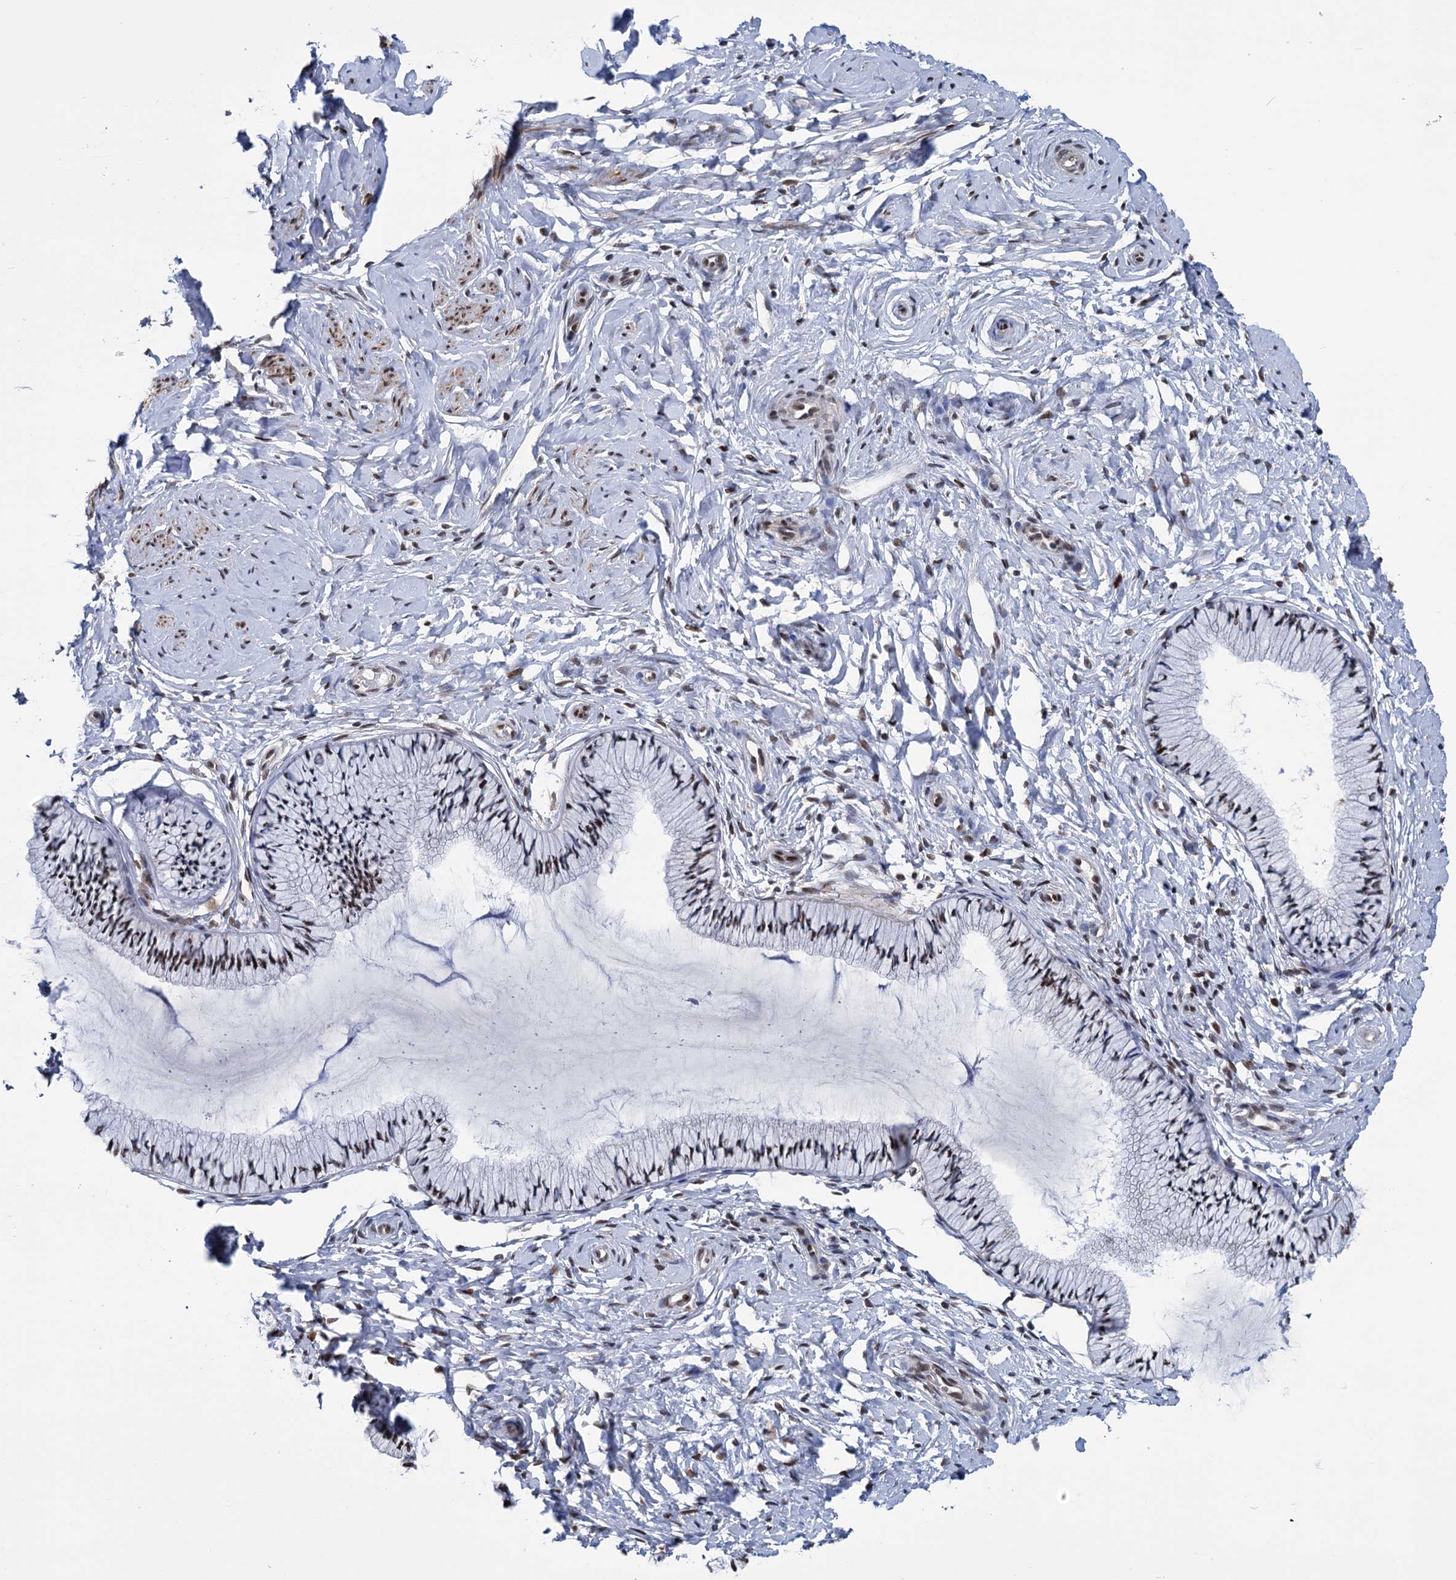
{"staining": {"intensity": "moderate", "quantity": "<25%", "location": "nuclear"}, "tissue": "cervix", "cell_type": "Glandular cells", "image_type": "normal", "snomed": [{"axis": "morphology", "description": "Normal tissue, NOS"}, {"axis": "topography", "description": "Cervix"}], "caption": "IHC photomicrograph of normal cervix: human cervix stained using immunohistochemistry exhibits low levels of moderate protein expression localized specifically in the nuclear of glandular cells, appearing as a nuclear brown color.", "gene": "MORN3", "patient": {"sex": "female", "age": 33}}